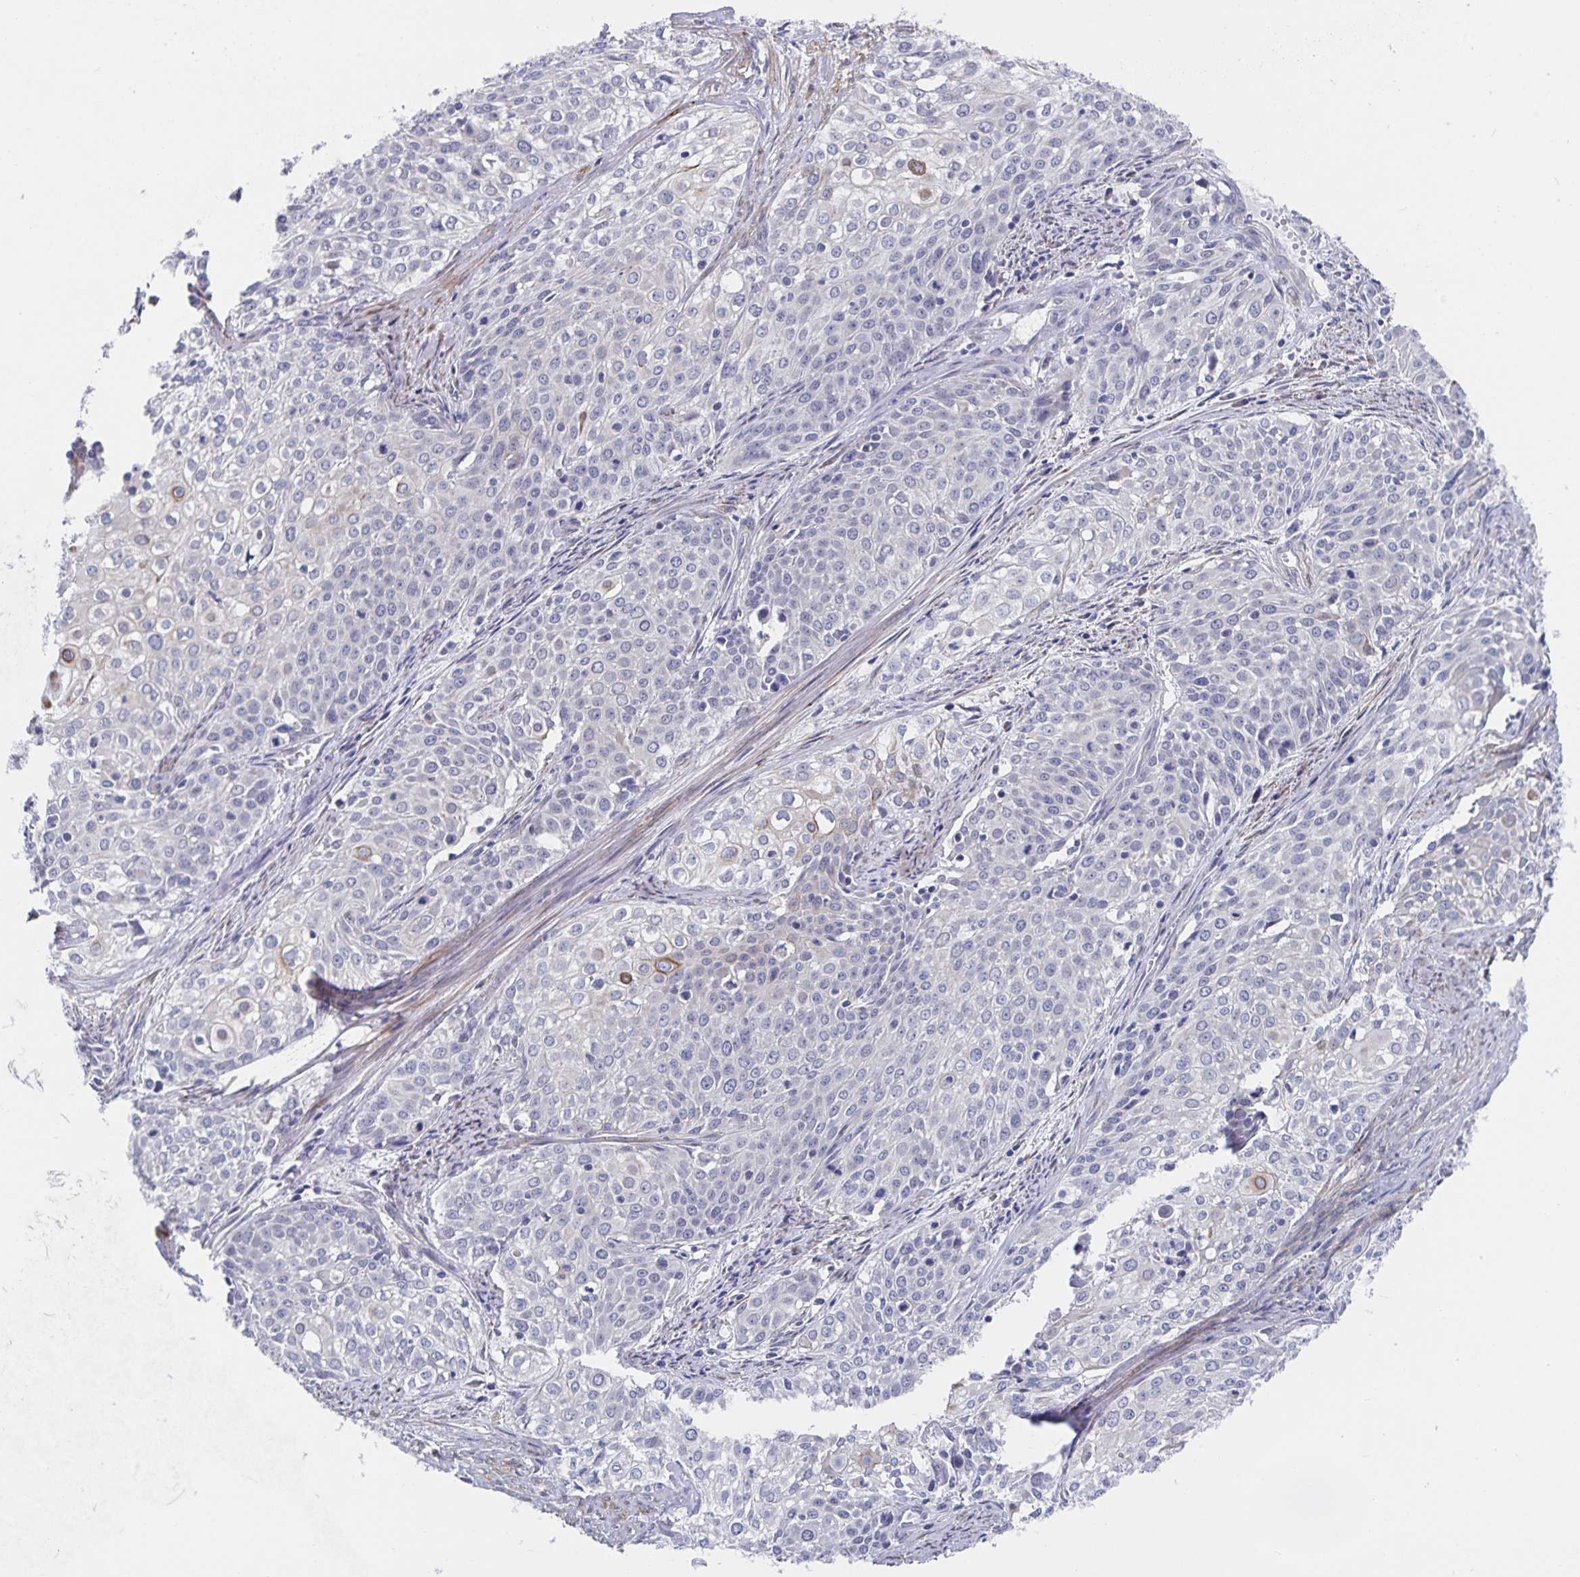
{"staining": {"intensity": "negative", "quantity": "none", "location": "none"}, "tissue": "cervical cancer", "cell_type": "Tumor cells", "image_type": "cancer", "snomed": [{"axis": "morphology", "description": "Squamous cell carcinoma, NOS"}, {"axis": "topography", "description": "Cervix"}], "caption": "This is an immunohistochemistry histopathology image of squamous cell carcinoma (cervical). There is no positivity in tumor cells.", "gene": "ZIK1", "patient": {"sex": "female", "age": 39}}